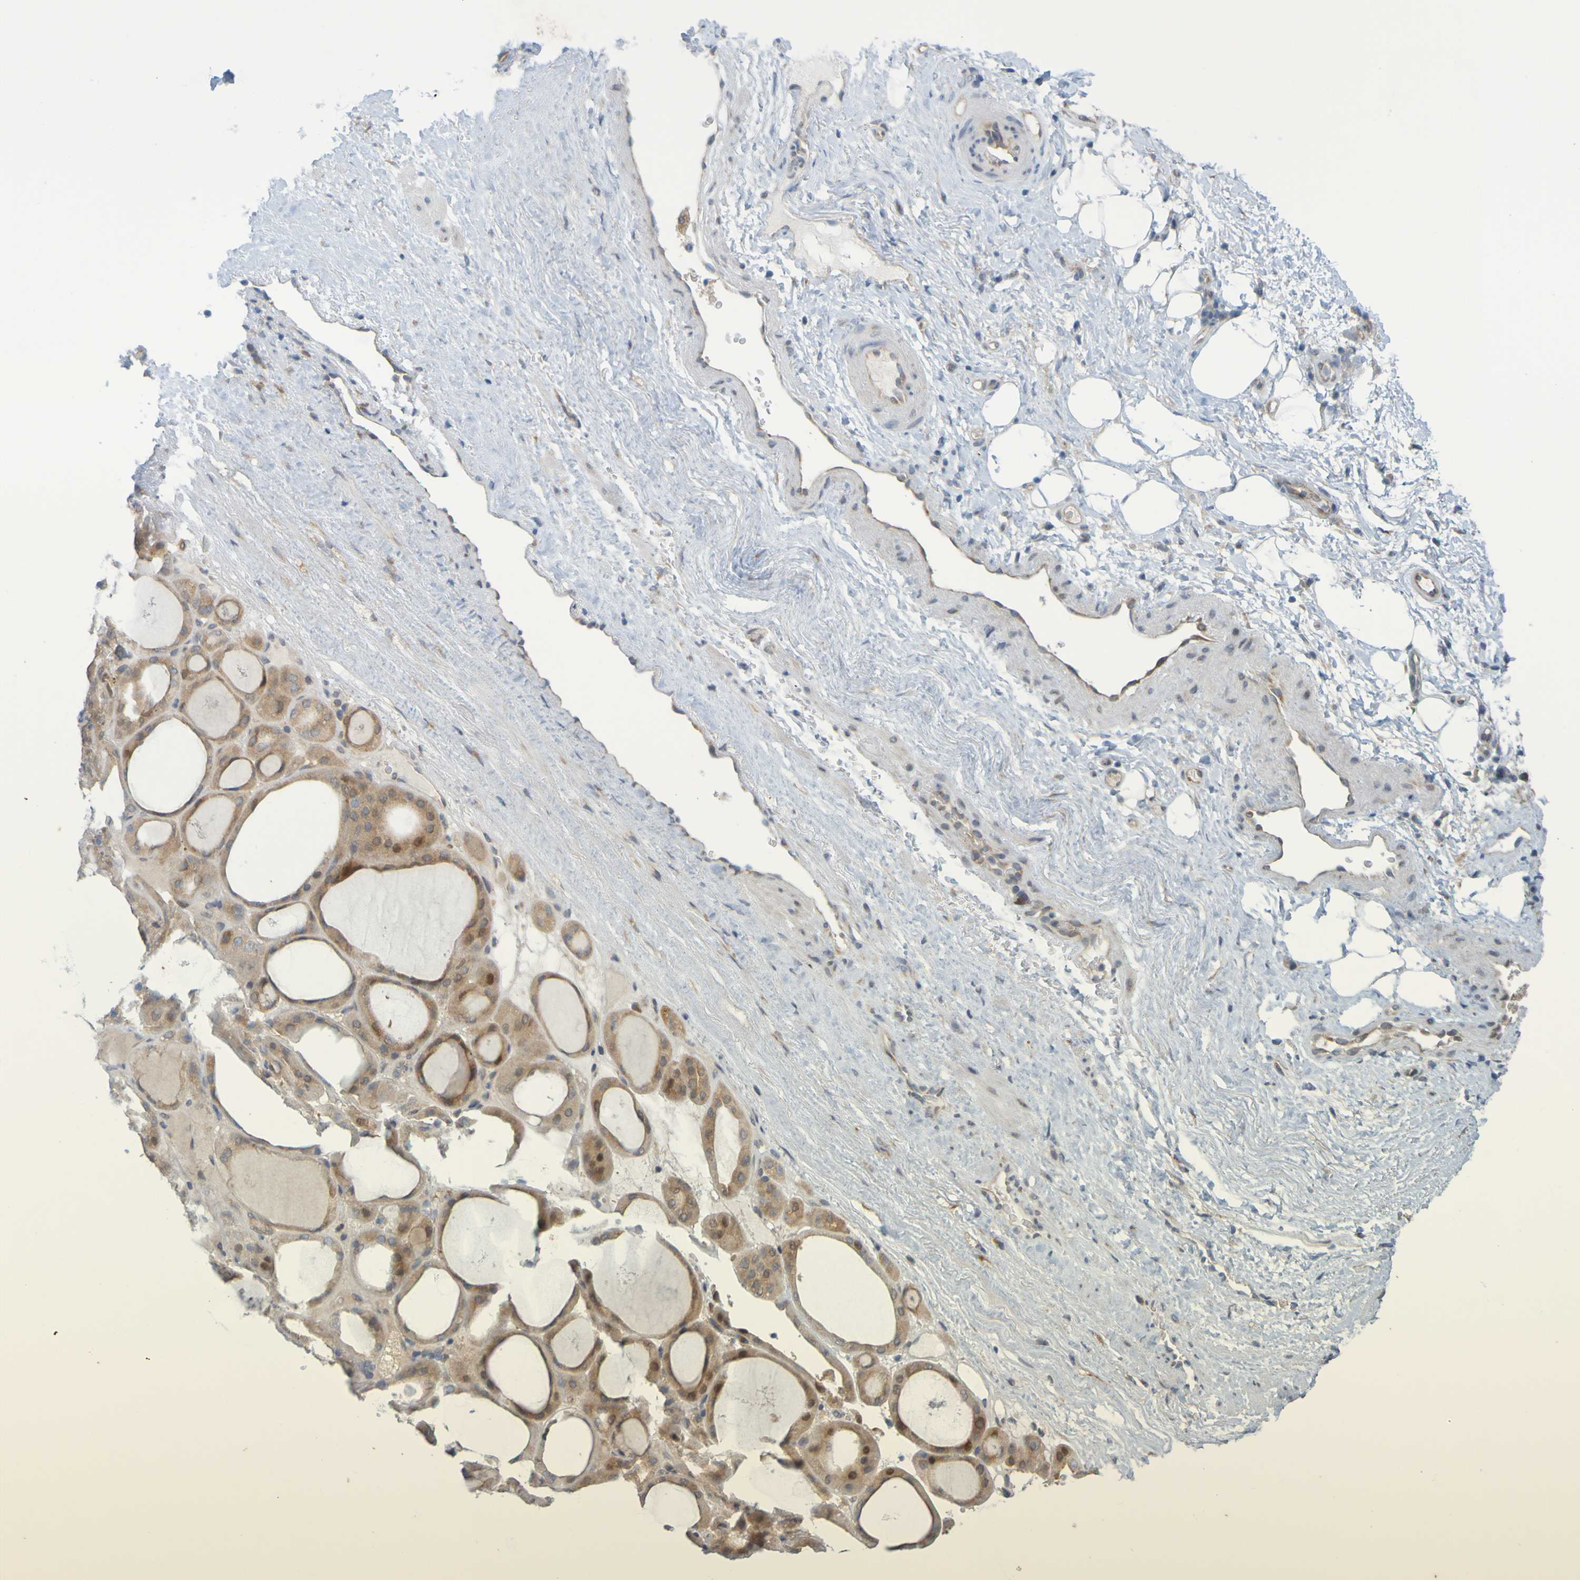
{"staining": {"intensity": "moderate", "quantity": ">75%", "location": "cytoplasmic/membranous"}, "tissue": "thyroid gland", "cell_type": "Glandular cells", "image_type": "normal", "snomed": [{"axis": "morphology", "description": "Normal tissue, NOS"}, {"axis": "morphology", "description": "Carcinoma, NOS"}, {"axis": "topography", "description": "Thyroid gland"}], "caption": "Brown immunohistochemical staining in unremarkable human thyroid gland exhibits moderate cytoplasmic/membranous expression in about >75% of glandular cells. The protein is stained brown, and the nuclei are stained in blue (DAB (3,3'-diaminobenzidine) IHC with brightfield microscopy, high magnification).", "gene": "MOGS", "patient": {"sex": "female", "age": 86}}